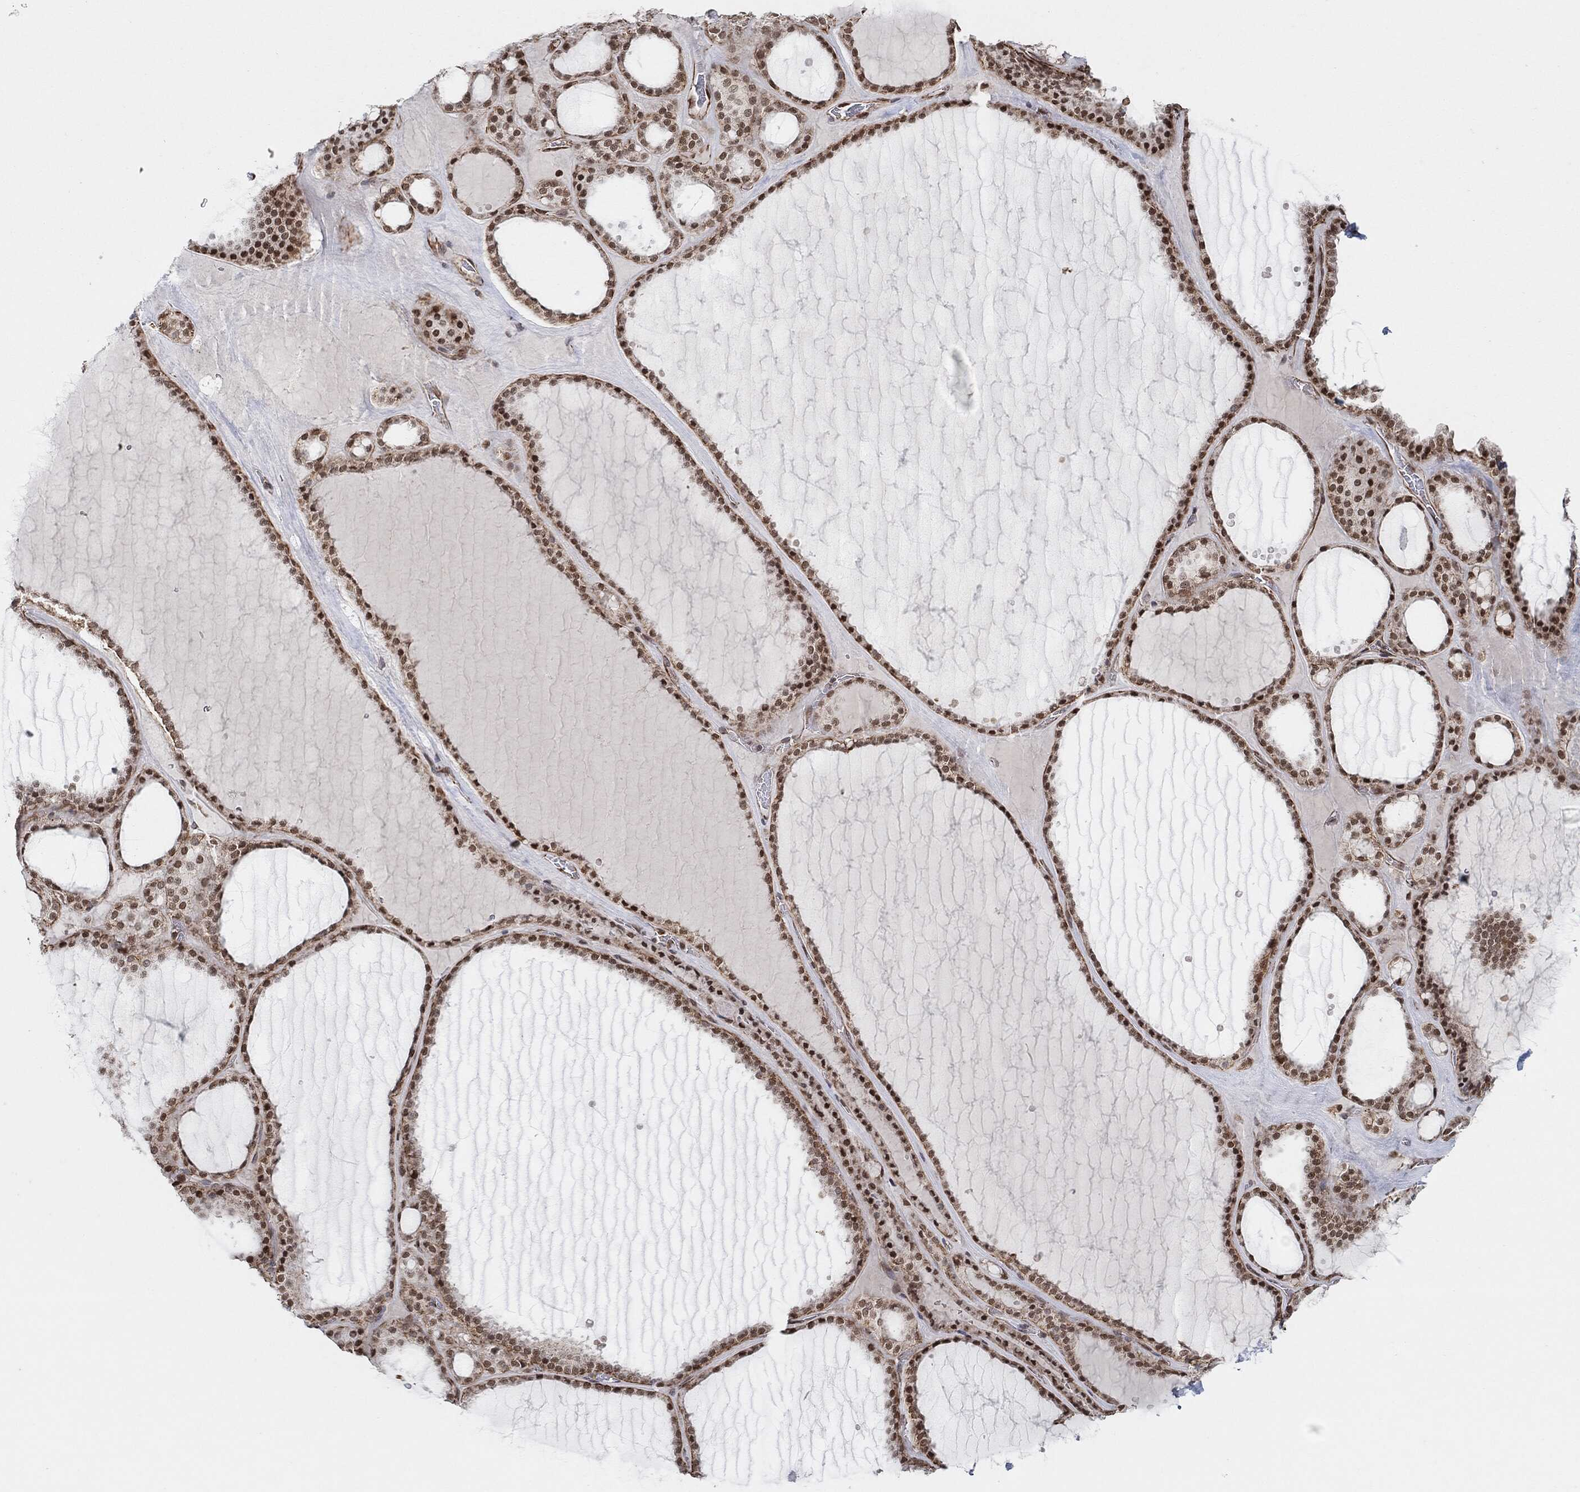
{"staining": {"intensity": "moderate", "quantity": ">75%", "location": "nuclear"}, "tissue": "thyroid gland", "cell_type": "Glandular cells", "image_type": "normal", "snomed": [{"axis": "morphology", "description": "Normal tissue, NOS"}, {"axis": "topography", "description": "Thyroid gland"}], "caption": "DAB (3,3'-diaminobenzidine) immunohistochemical staining of unremarkable human thyroid gland demonstrates moderate nuclear protein expression in approximately >75% of glandular cells. The staining is performed using DAB brown chromogen to label protein expression. The nuclei are counter-stained blue using hematoxylin.", "gene": "TP53RK", "patient": {"sex": "male", "age": 63}}